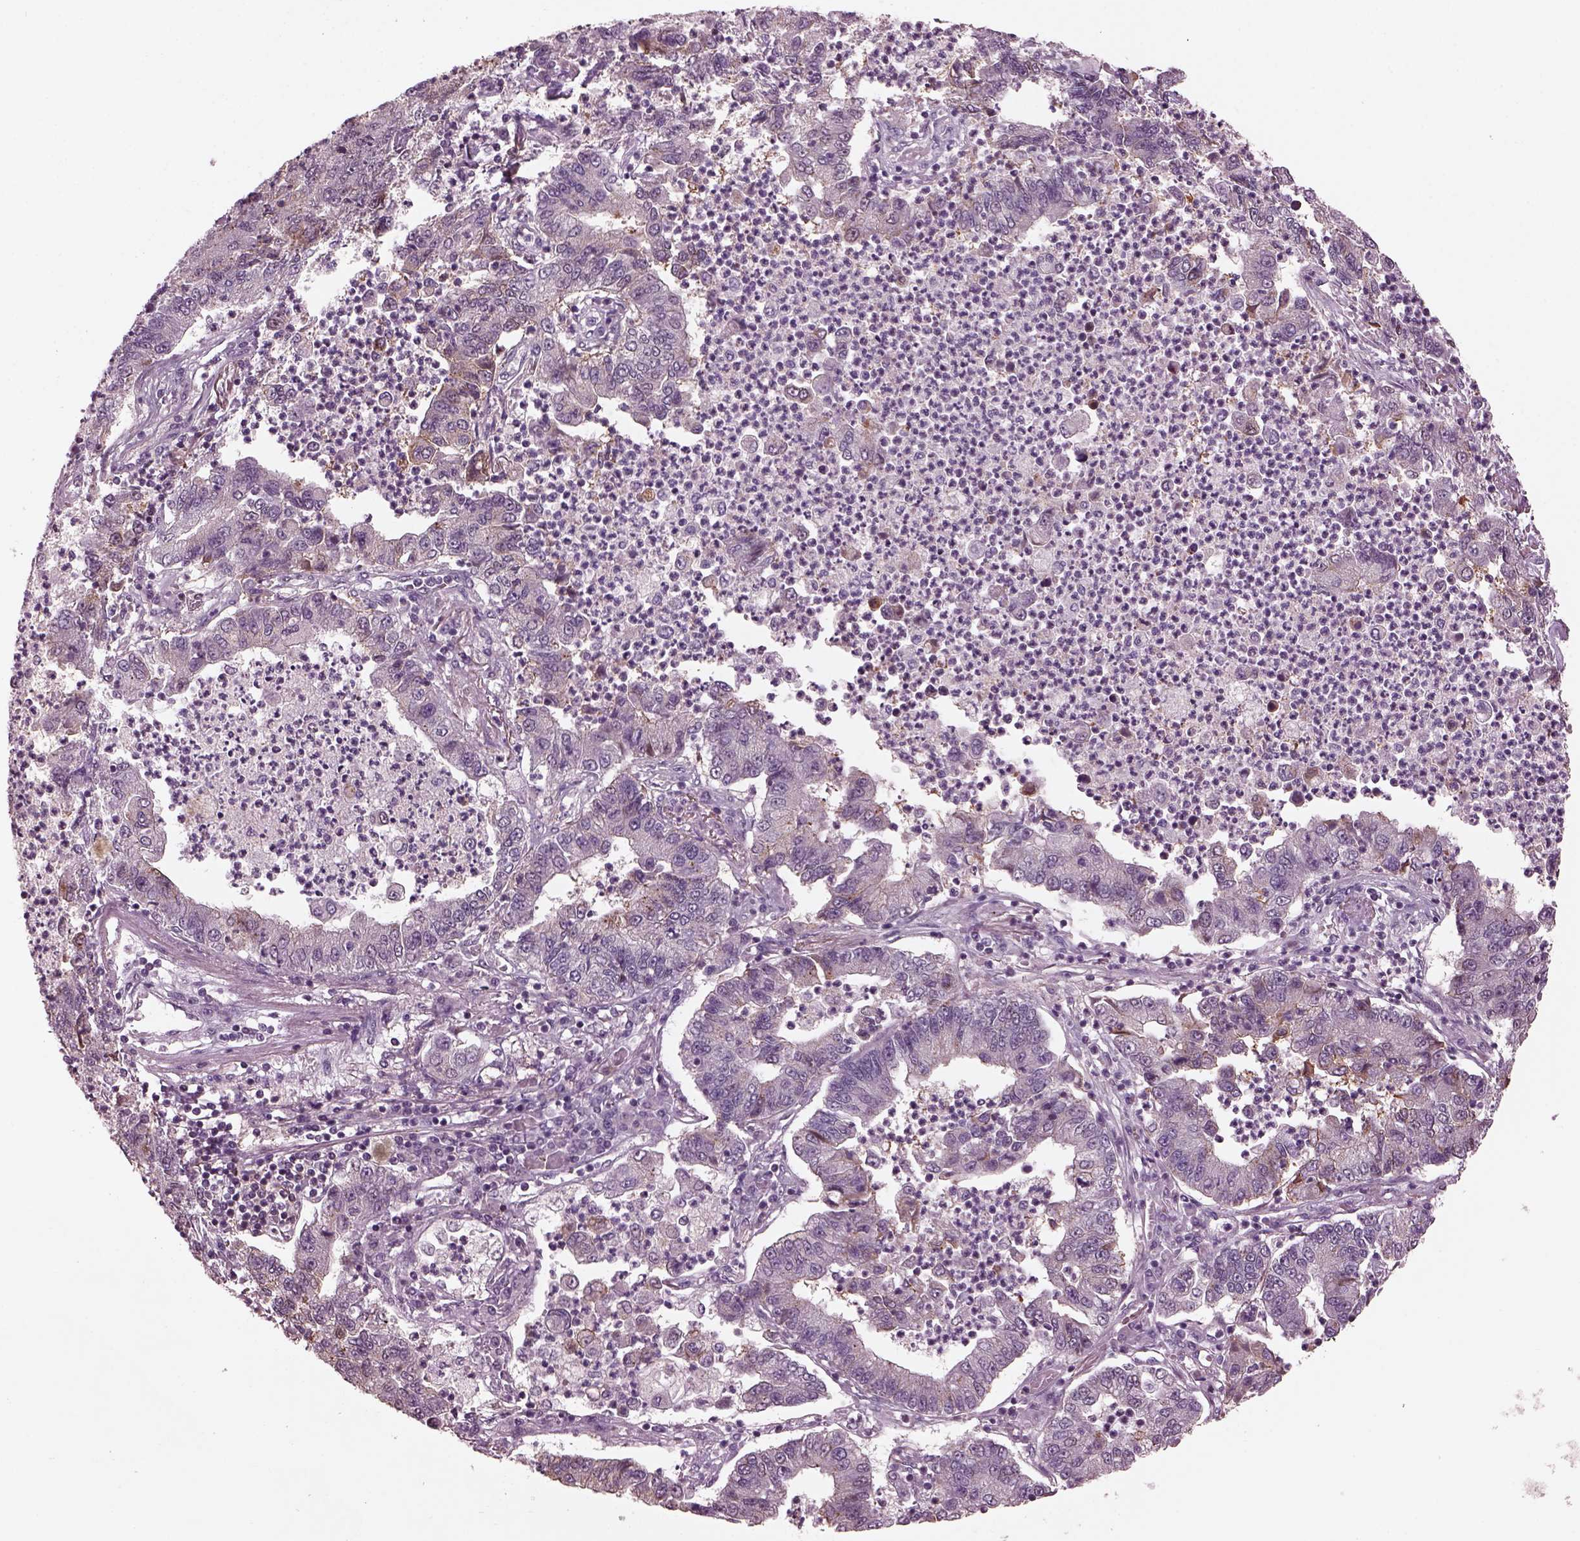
{"staining": {"intensity": "moderate", "quantity": "25%-75%", "location": "cytoplasmic/membranous"}, "tissue": "lung cancer", "cell_type": "Tumor cells", "image_type": "cancer", "snomed": [{"axis": "morphology", "description": "Adenocarcinoma, NOS"}, {"axis": "topography", "description": "Lung"}], "caption": "Human lung cancer (adenocarcinoma) stained with a brown dye exhibits moderate cytoplasmic/membranous positive positivity in approximately 25%-75% of tumor cells.", "gene": "SRI", "patient": {"sex": "female", "age": 57}}